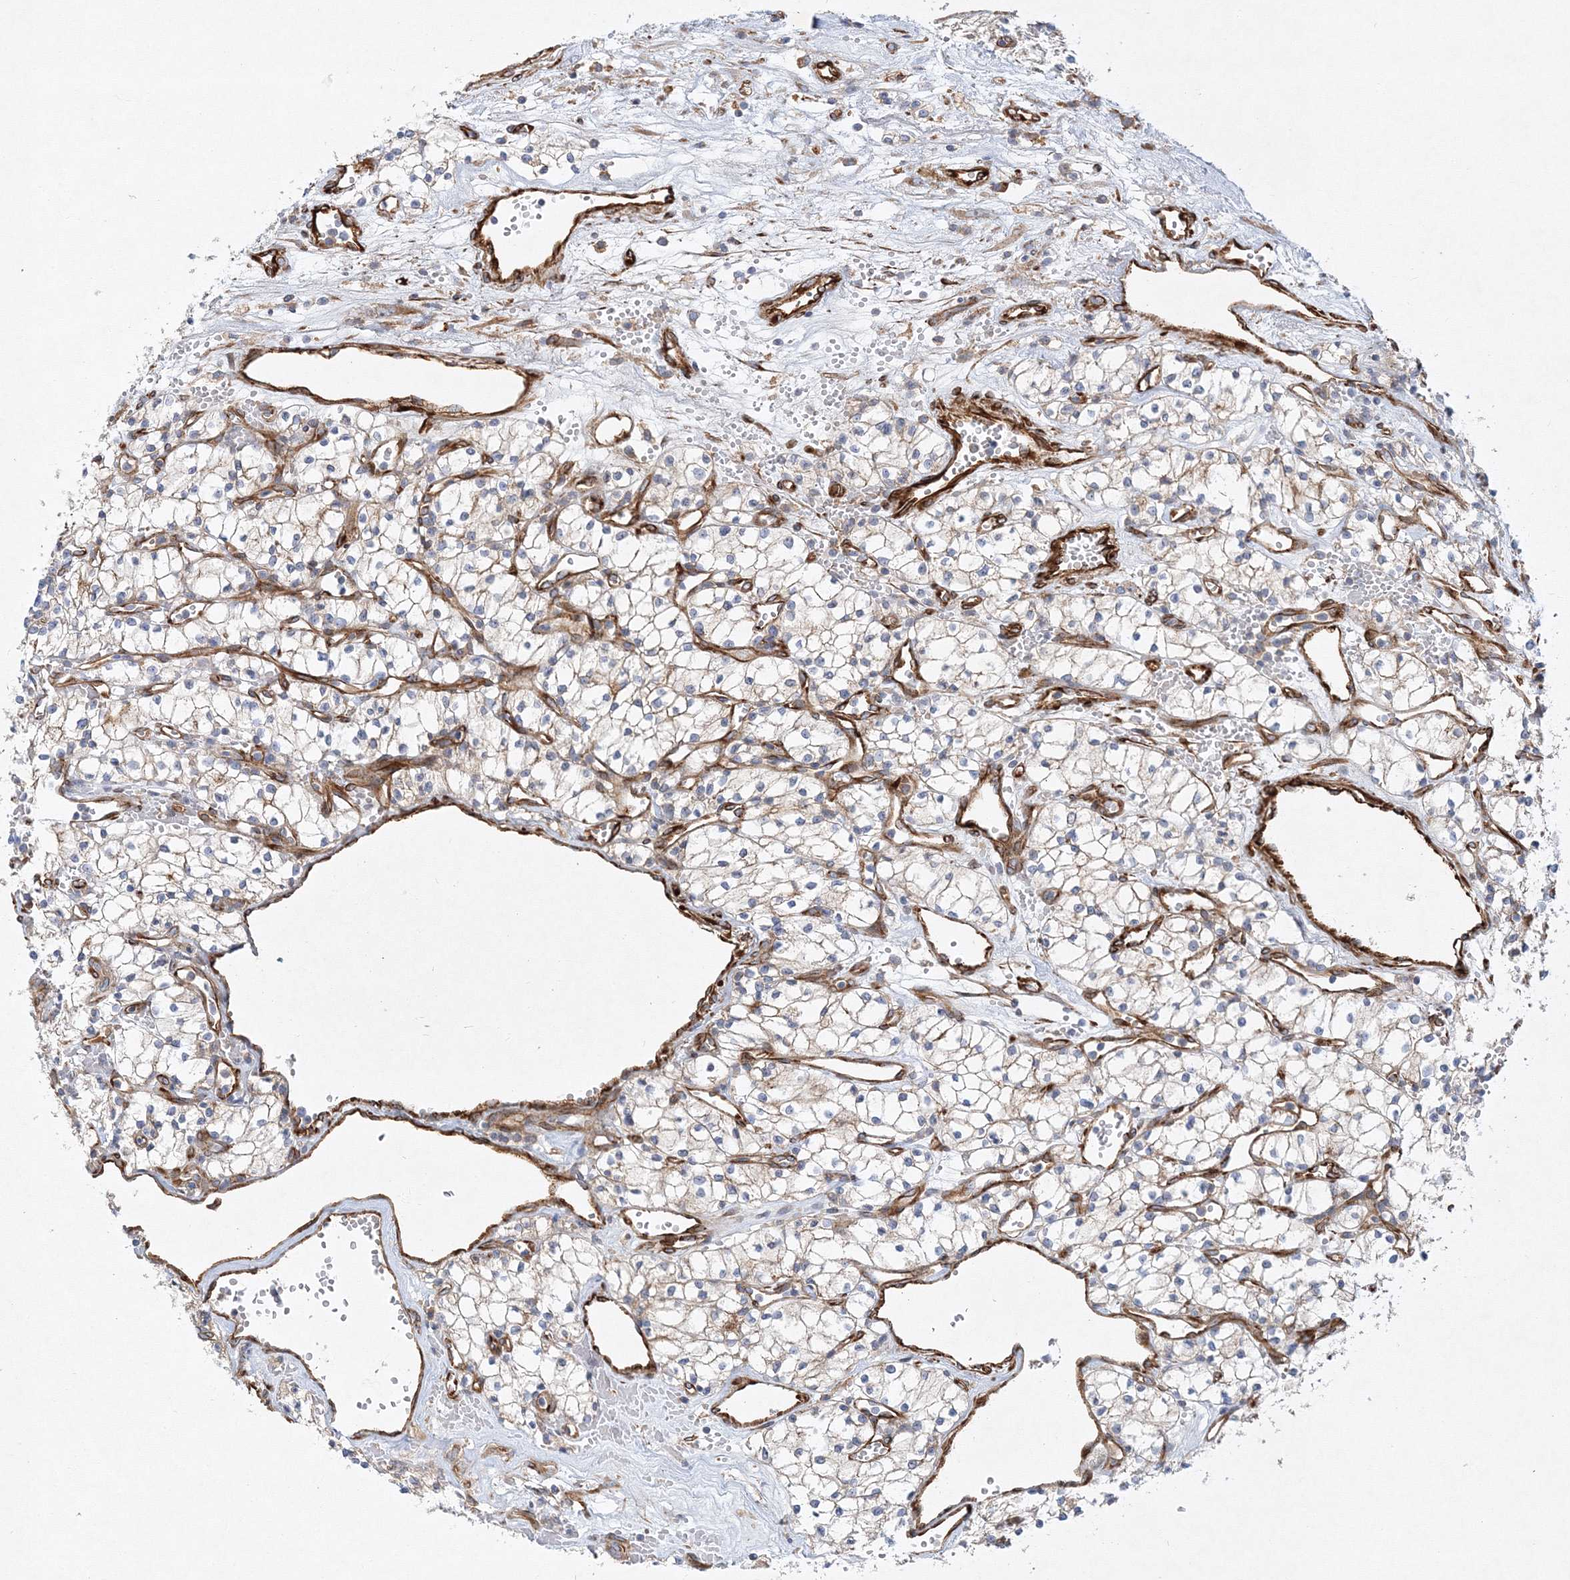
{"staining": {"intensity": "negative", "quantity": "none", "location": "none"}, "tissue": "renal cancer", "cell_type": "Tumor cells", "image_type": "cancer", "snomed": [{"axis": "morphology", "description": "Adenocarcinoma, NOS"}, {"axis": "topography", "description": "Kidney"}], "caption": "Histopathology image shows no significant protein expression in tumor cells of renal cancer (adenocarcinoma). Nuclei are stained in blue.", "gene": "ZFYVE16", "patient": {"sex": "male", "age": 59}}